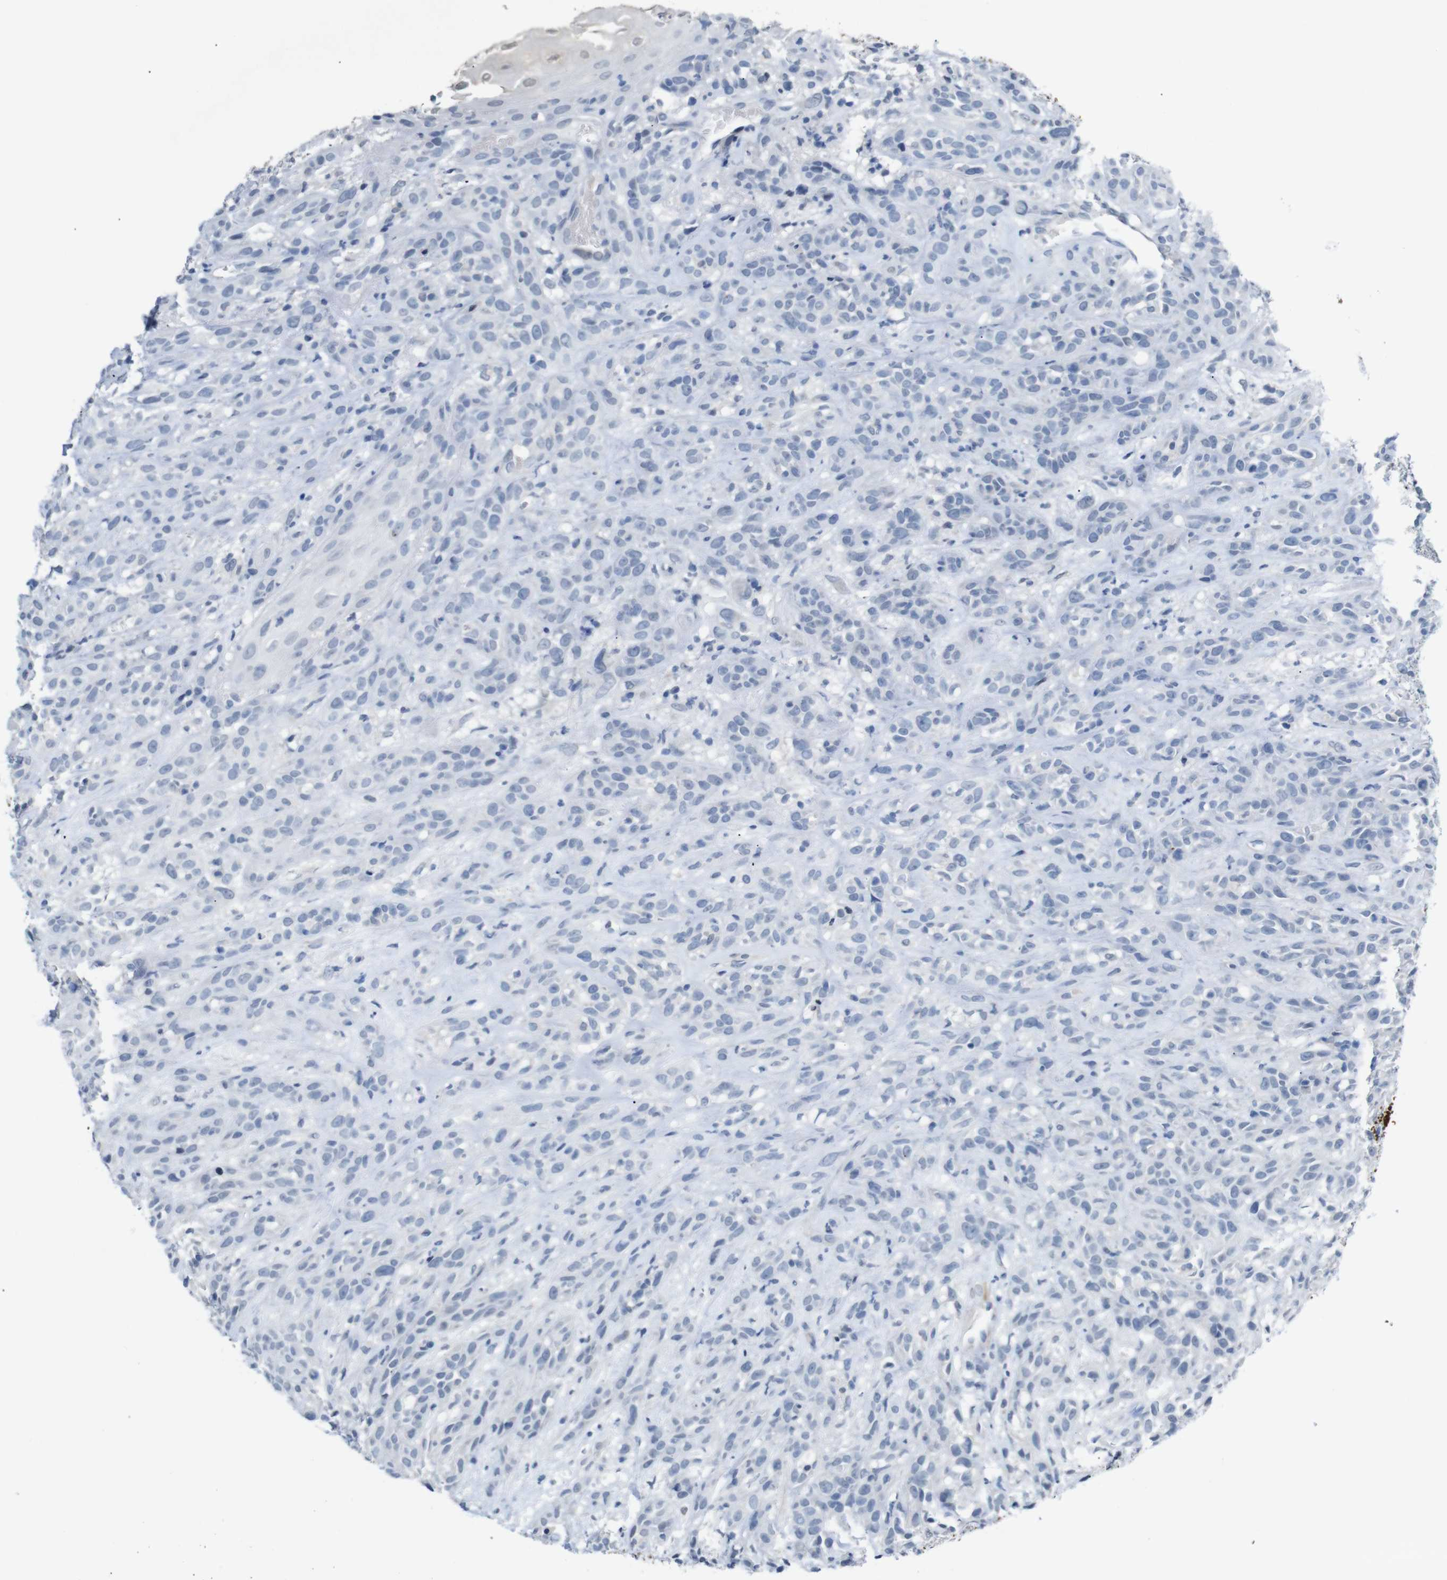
{"staining": {"intensity": "negative", "quantity": "none", "location": "none"}, "tissue": "head and neck cancer", "cell_type": "Tumor cells", "image_type": "cancer", "snomed": [{"axis": "morphology", "description": "Normal tissue, NOS"}, {"axis": "morphology", "description": "Squamous cell carcinoma, NOS"}, {"axis": "topography", "description": "Cartilage tissue"}, {"axis": "topography", "description": "Head-Neck"}], "caption": "The immunohistochemistry image has no significant staining in tumor cells of head and neck squamous cell carcinoma tissue.", "gene": "CHRM5", "patient": {"sex": "male", "age": 62}}